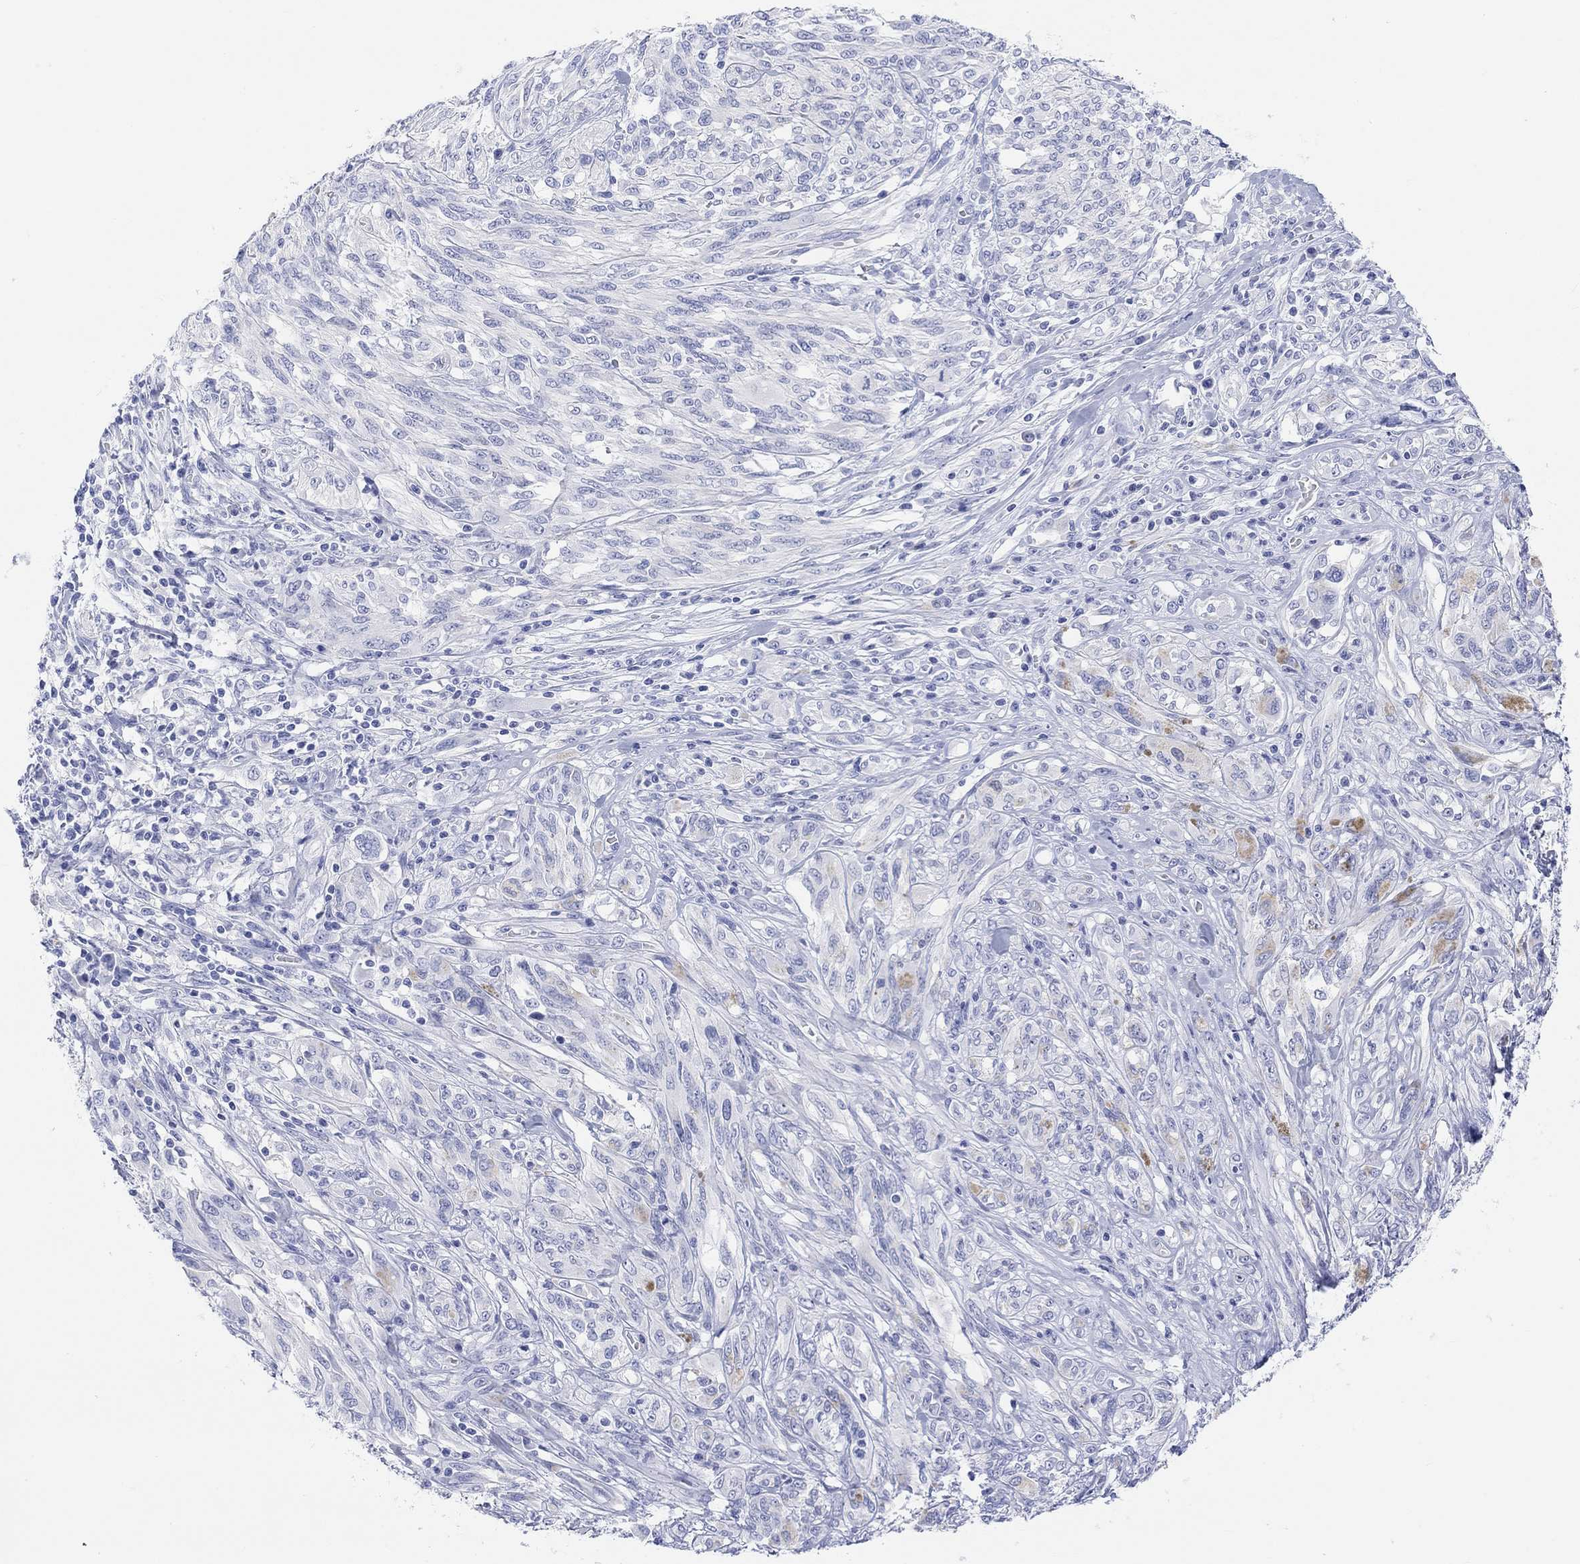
{"staining": {"intensity": "negative", "quantity": "none", "location": "none"}, "tissue": "melanoma", "cell_type": "Tumor cells", "image_type": "cancer", "snomed": [{"axis": "morphology", "description": "Malignant melanoma, NOS"}, {"axis": "topography", "description": "Skin"}], "caption": "Immunohistochemistry image of human melanoma stained for a protein (brown), which demonstrates no expression in tumor cells.", "gene": "XIRP2", "patient": {"sex": "female", "age": 91}}